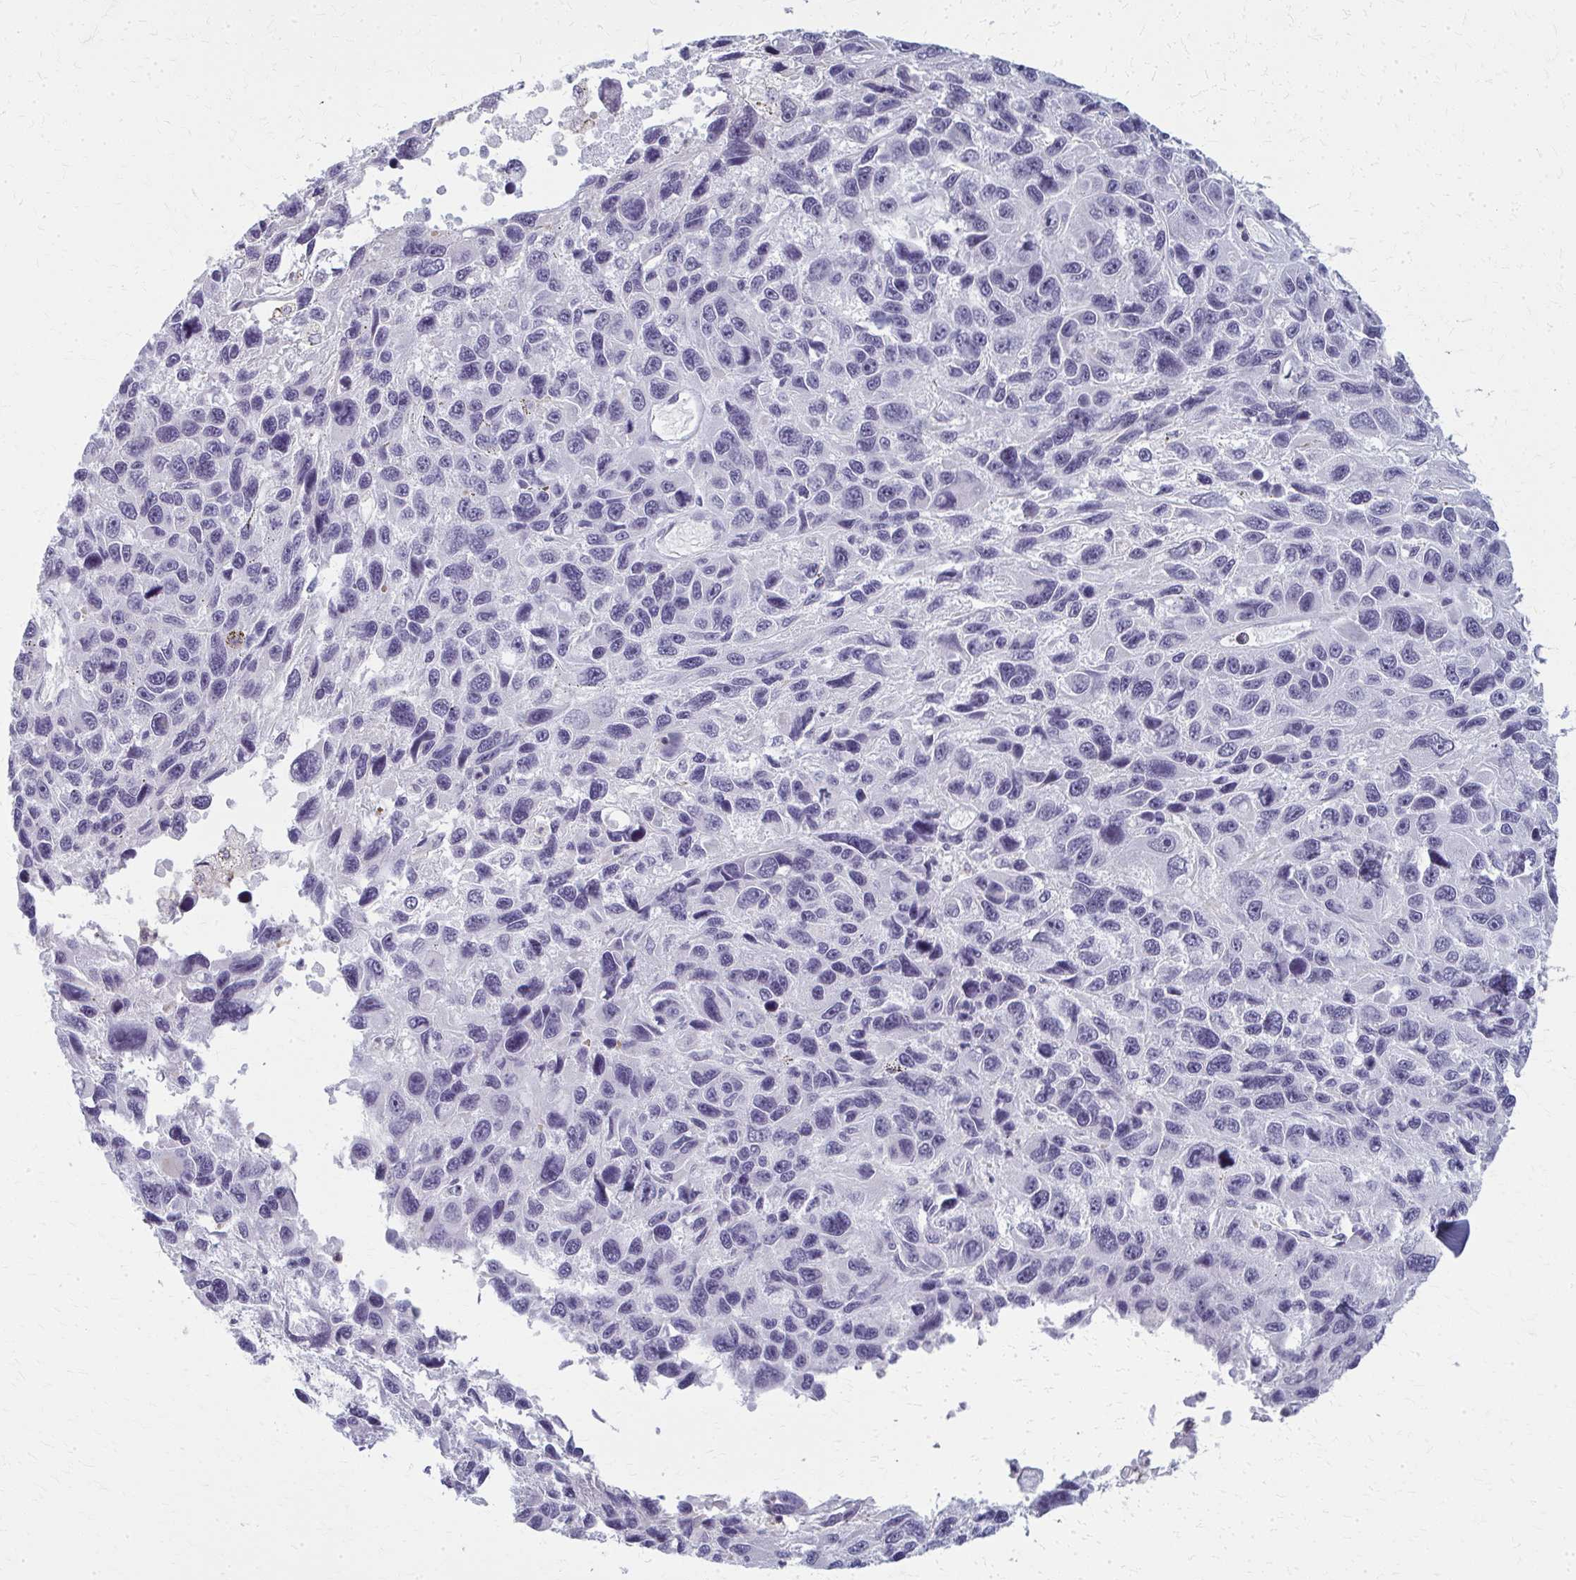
{"staining": {"intensity": "negative", "quantity": "none", "location": "none"}, "tissue": "melanoma", "cell_type": "Tumor cells", "image_type": "cancer", "snomed": [{"axis": "morphology", "description": "Malignant melanoma, NOS"}, {"axis": "topography", "description": "Skin"}], "caption": "Image shows no protein staining in tumor cells of melanoma tissue. The staining is performed using DAB brown chromogen with nuclei counter-stained in using hematoxylin.", "gene": "CASQ2", "patient": {"sex": "male", "age": 53}}